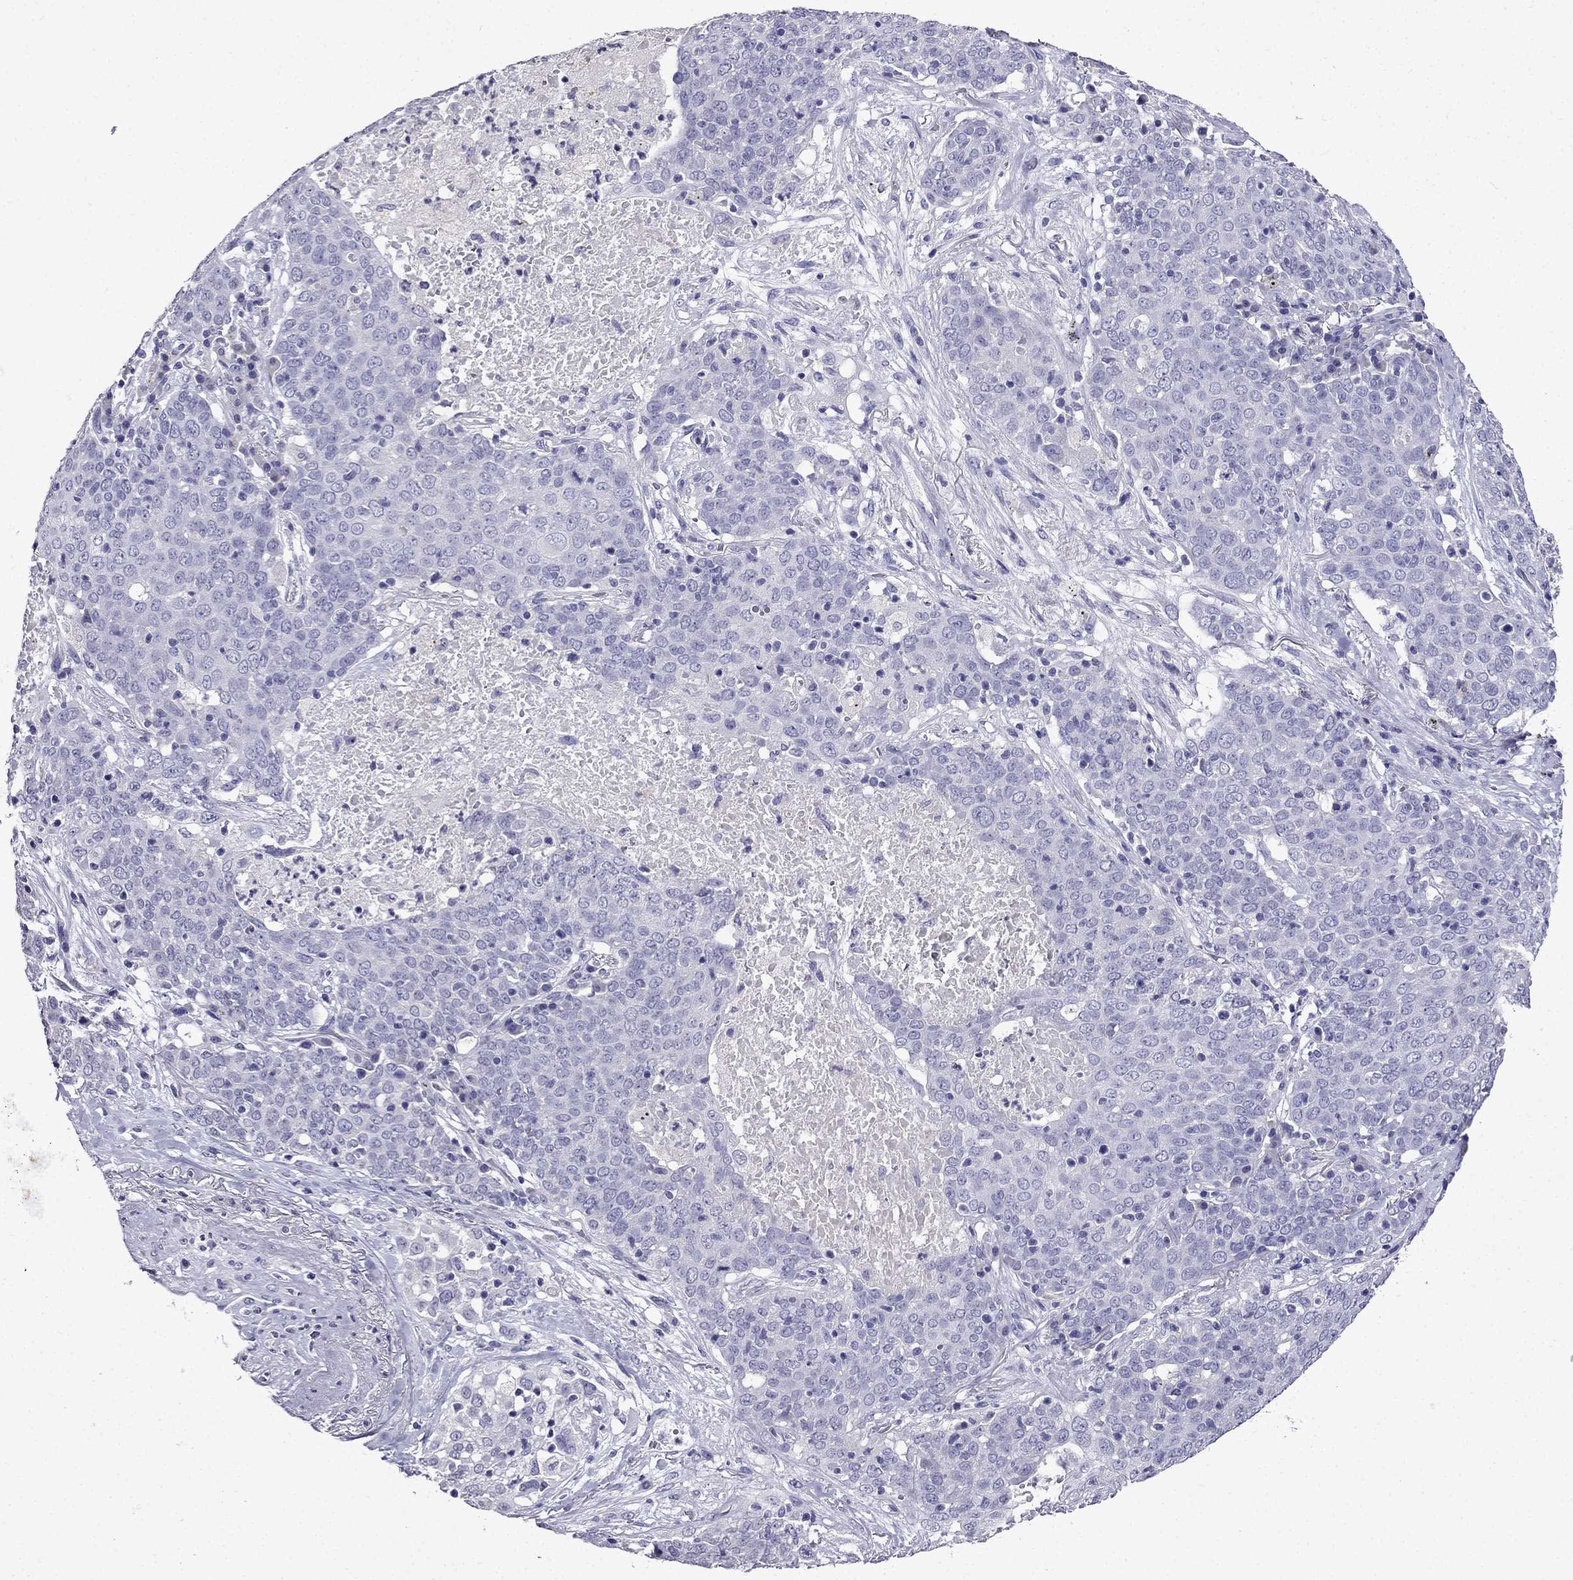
{"staining": {"intensity": "negative", "quantity": "none", "location": "none"}, "tissue": "lung cancer", "cell_type": "Tumor cells", "image_type": "cancer", "snomed": [{"axis": "morphology", "description": "Squamous cell carcinoma, NOS"}, {"axis": "topography", "description": "Lung"}], "caption": "Tumor cells show no significant expression in squamous cell carcinoma (lung).", "gene": "DNAH17", "patient": {"sex": "male", "age": 82}}